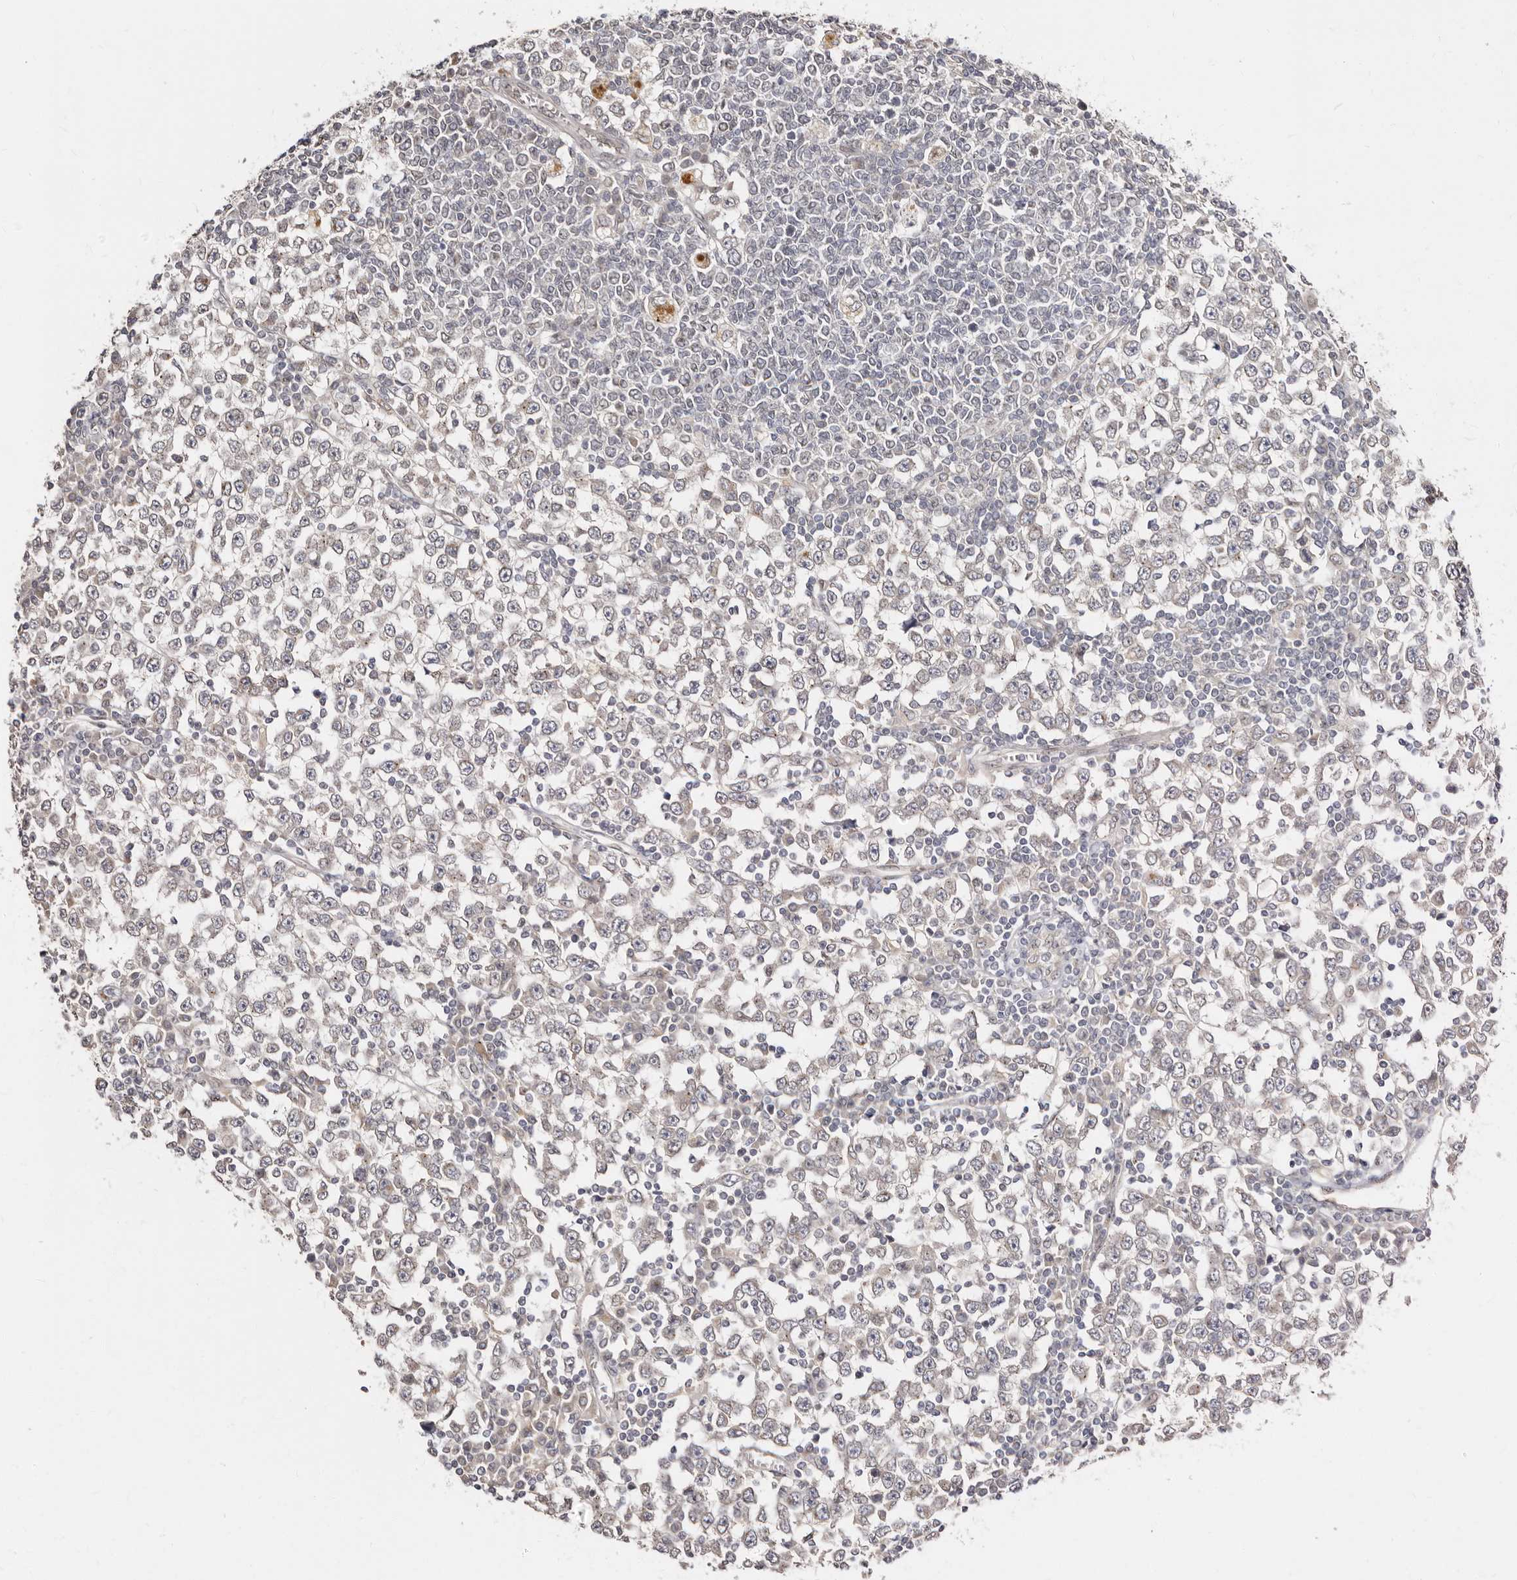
{"staining": {"intensity": "negative", "quantity": "none", "location": "none"}, "tissue": "testis cancer", "cell_type": "Tumor cells", "image_type": "cancer", "snomed": [{"axis": "morphology", "description": "Seminoma, NOS"}, {"axis": "topography", "description": "Testis"}], "caption": "Immunohistochemistry of seminoma (testis) reveals no staining in tumor cells.", "gene": "LCORL", "patient": {"sex": "male", "age": 65}}